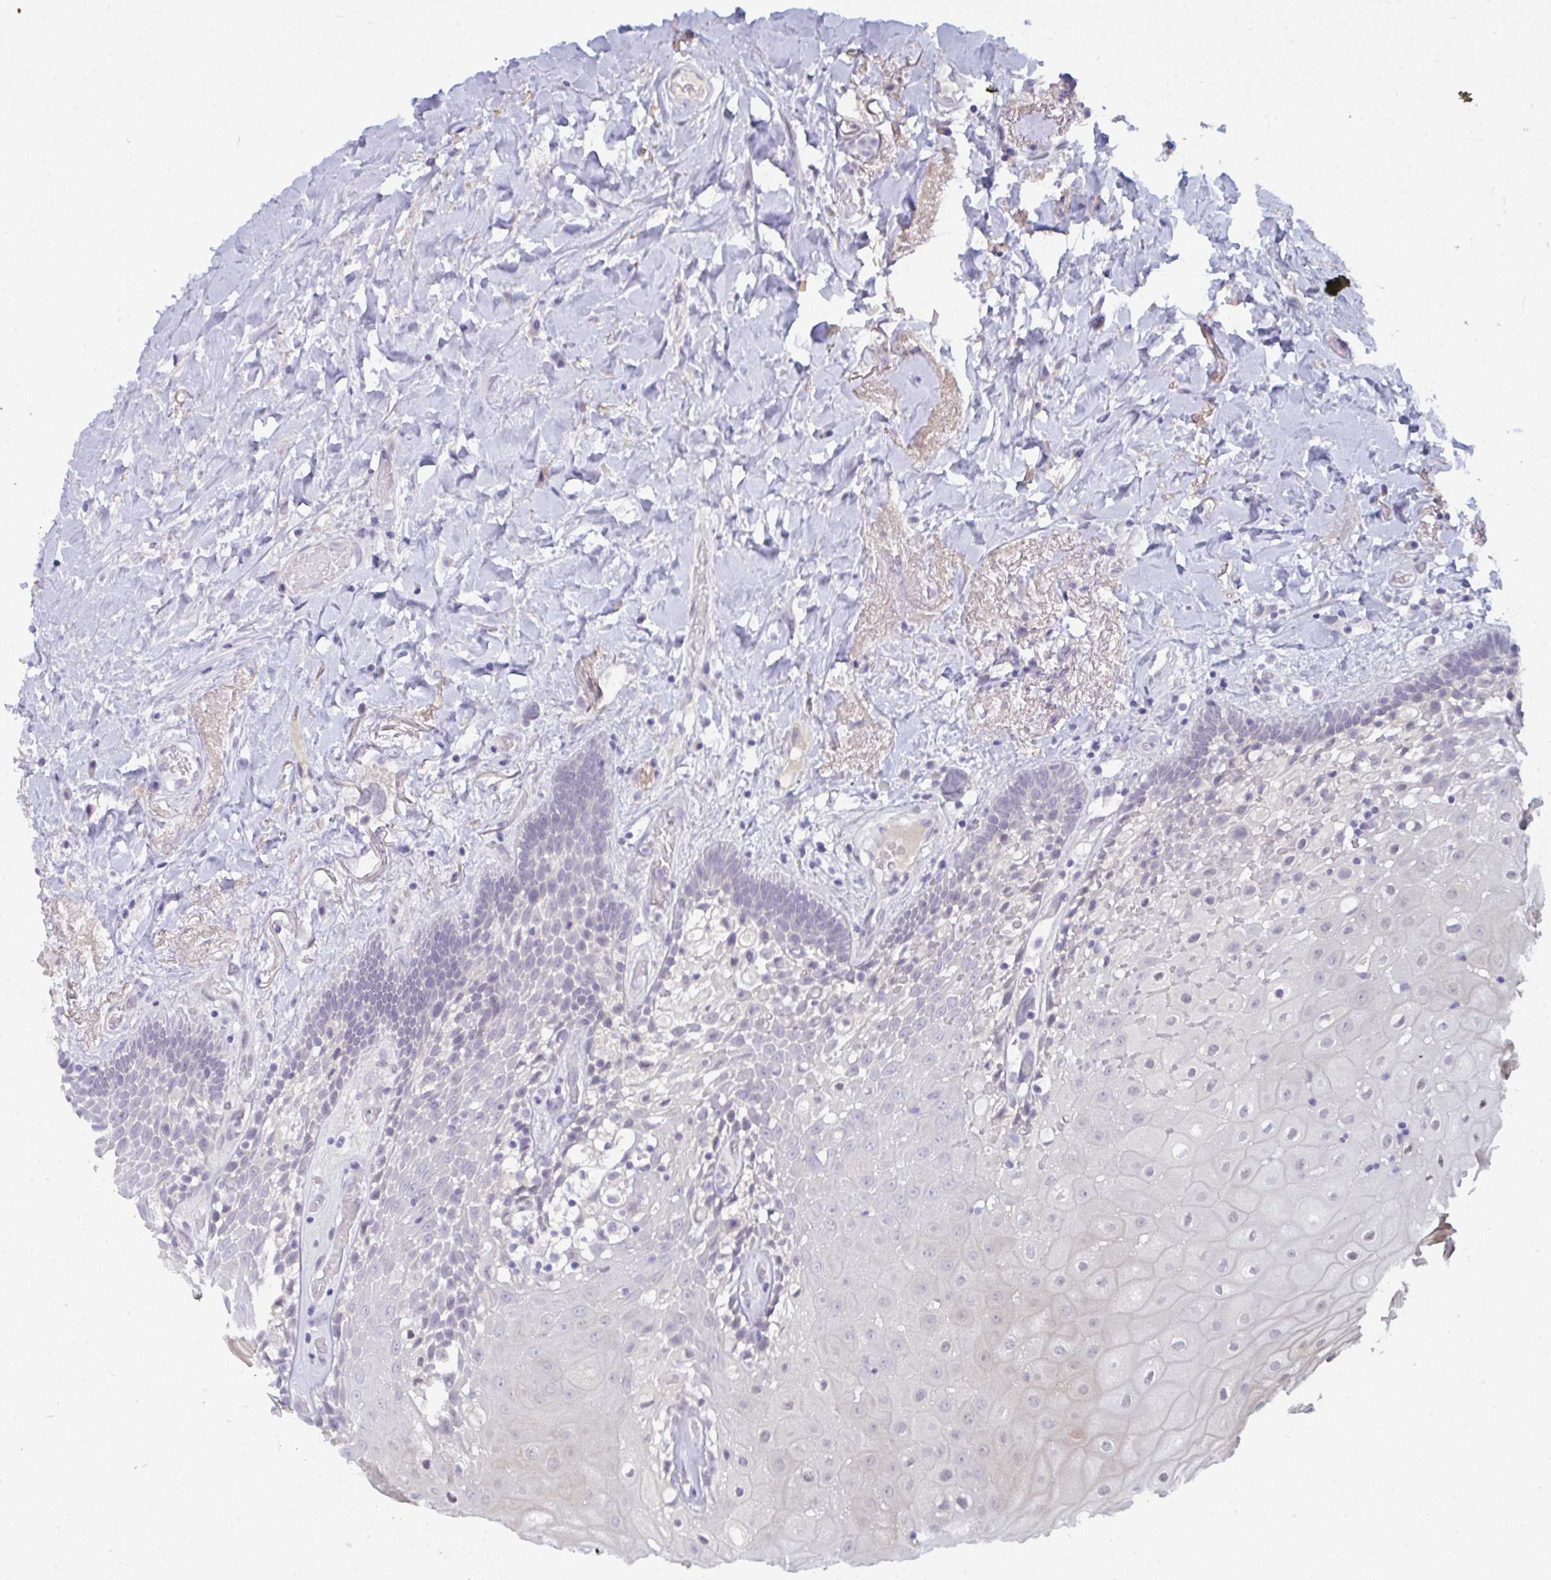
{"staining": {"intensity": "negative", "quantity": "none", "location": "none"}, "tissue": "oral mucosa", "cell_type": "Squamous epithelial cells", "image_type": "normal", "snomed": [{"axis": "morphology", "description": "Normal tissue, NOS"}, {"axis": "morphology", "description": "Squamous cell carcinoma, NOS"}, {"axis": "topography", "description": "Oral tissue"}, {"axis": "topography", "description": "Head-Neck"}], "caption": "Immunohistochemistry photomicrograph of unremarkable oral mucosa: oral mucosa stained with DAB (3,3'-diaminobenzidine) demonstrates no significant protein expression in squamous epithelial cells. Brightfield microscopy of immunohistochemistry (IHC) stained with DAB (3,3'-diaminobenzidine) (brown) and hematoxylin (blue), captured at high magnification.", "gene": "PRDM9", "patient": {"sex": "male", "age": 64}}